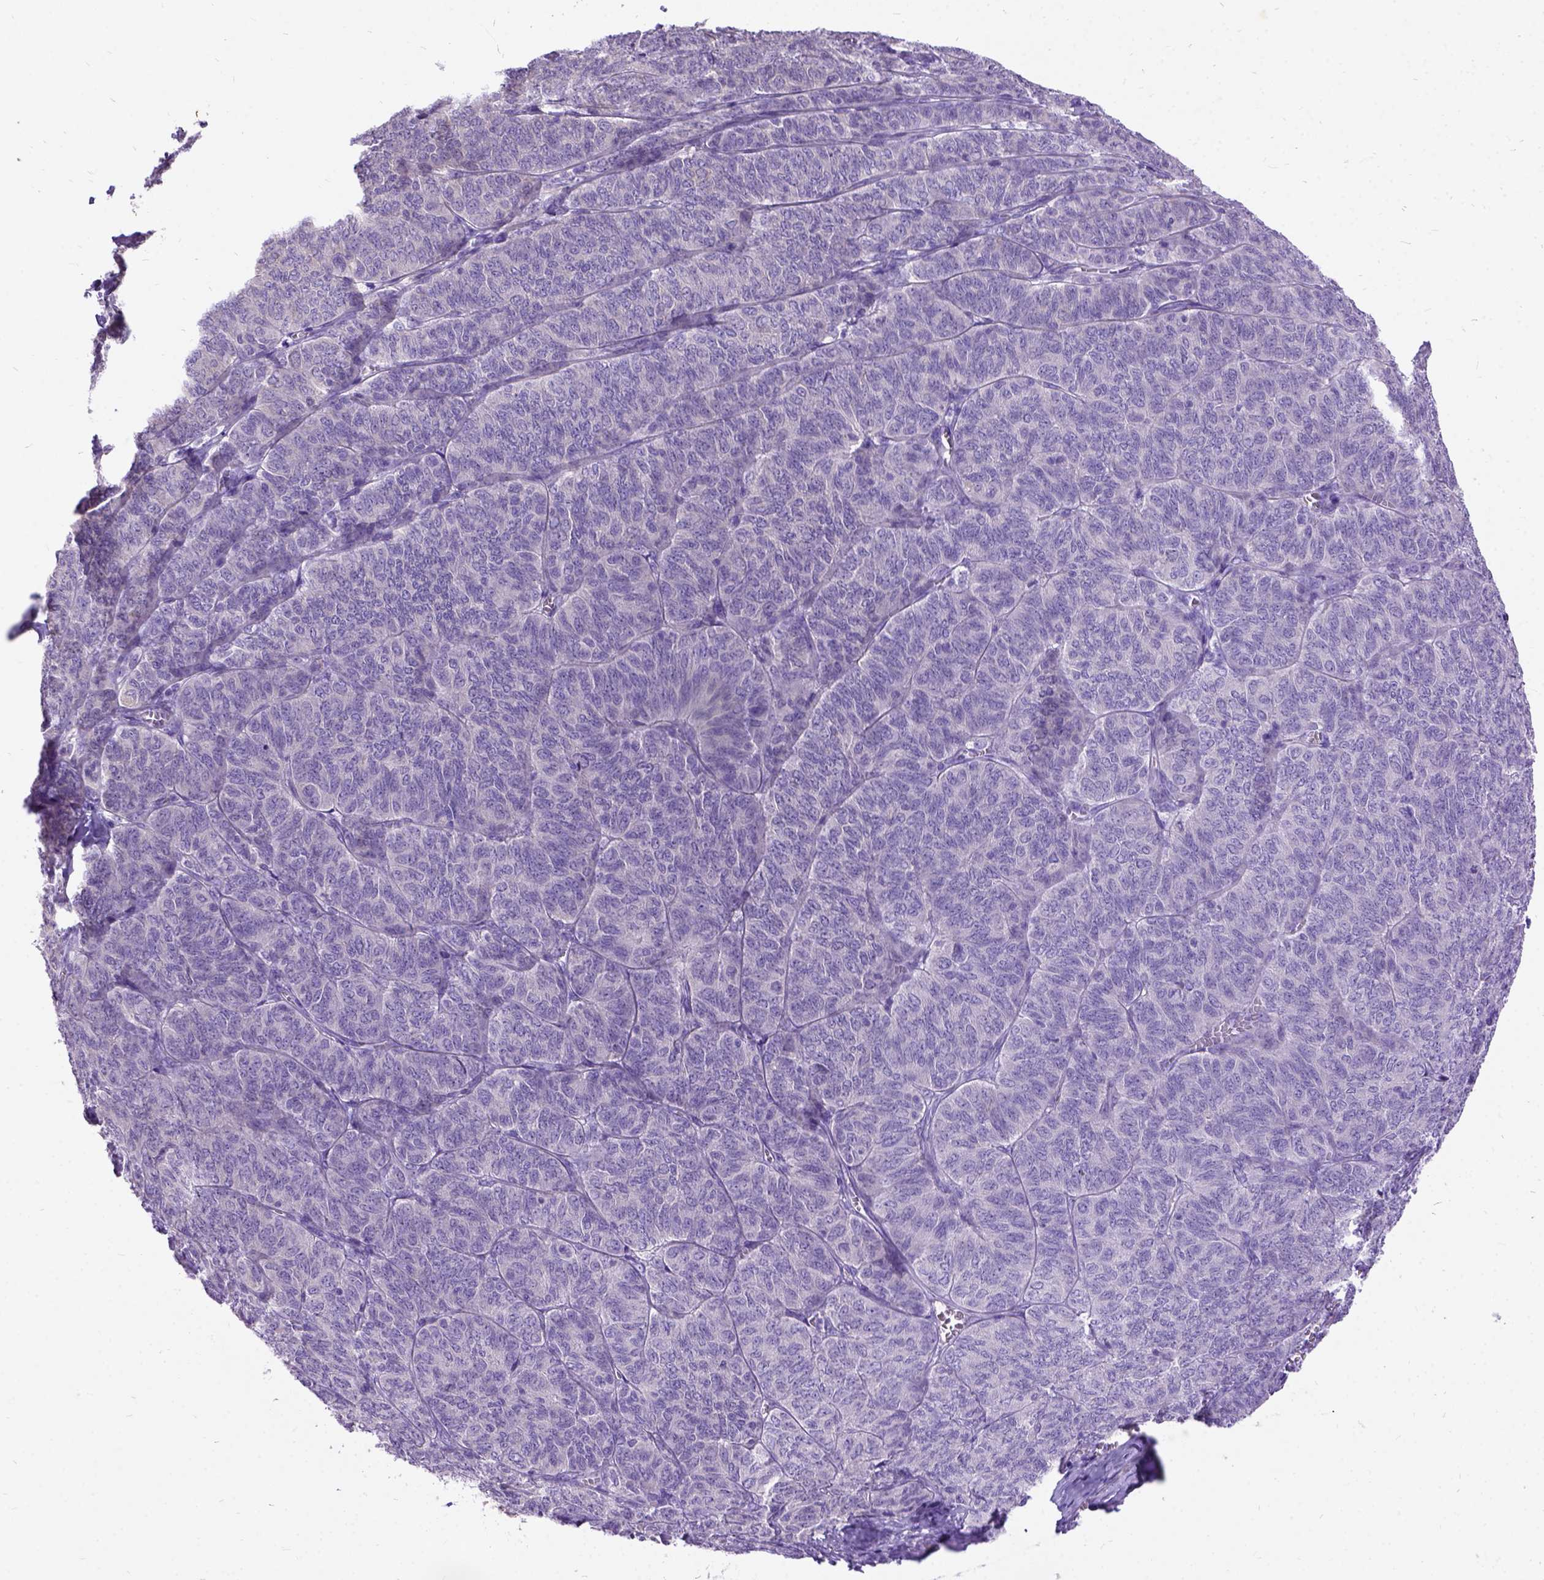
{"staining": {"intensity": "negative", "quantity": "none", "location": "none"}, "tissue": "ovarian cancer", "cell_type": "Tumor cells", "image_type": "cancer", "snomed": [{"axis": "morphology", "description": "Carcinoma, endometroid"}, {"axis": "topography", "description": "Ovary"}], "caption": "Immunohistochemistry micrograph of neoplastic tissue: human ovarian cancer stained with DAB reveals no significant protein positivity in tumor cells.", "gene": "CFAP54", "patient": {"sex": "female", "age": 80}}